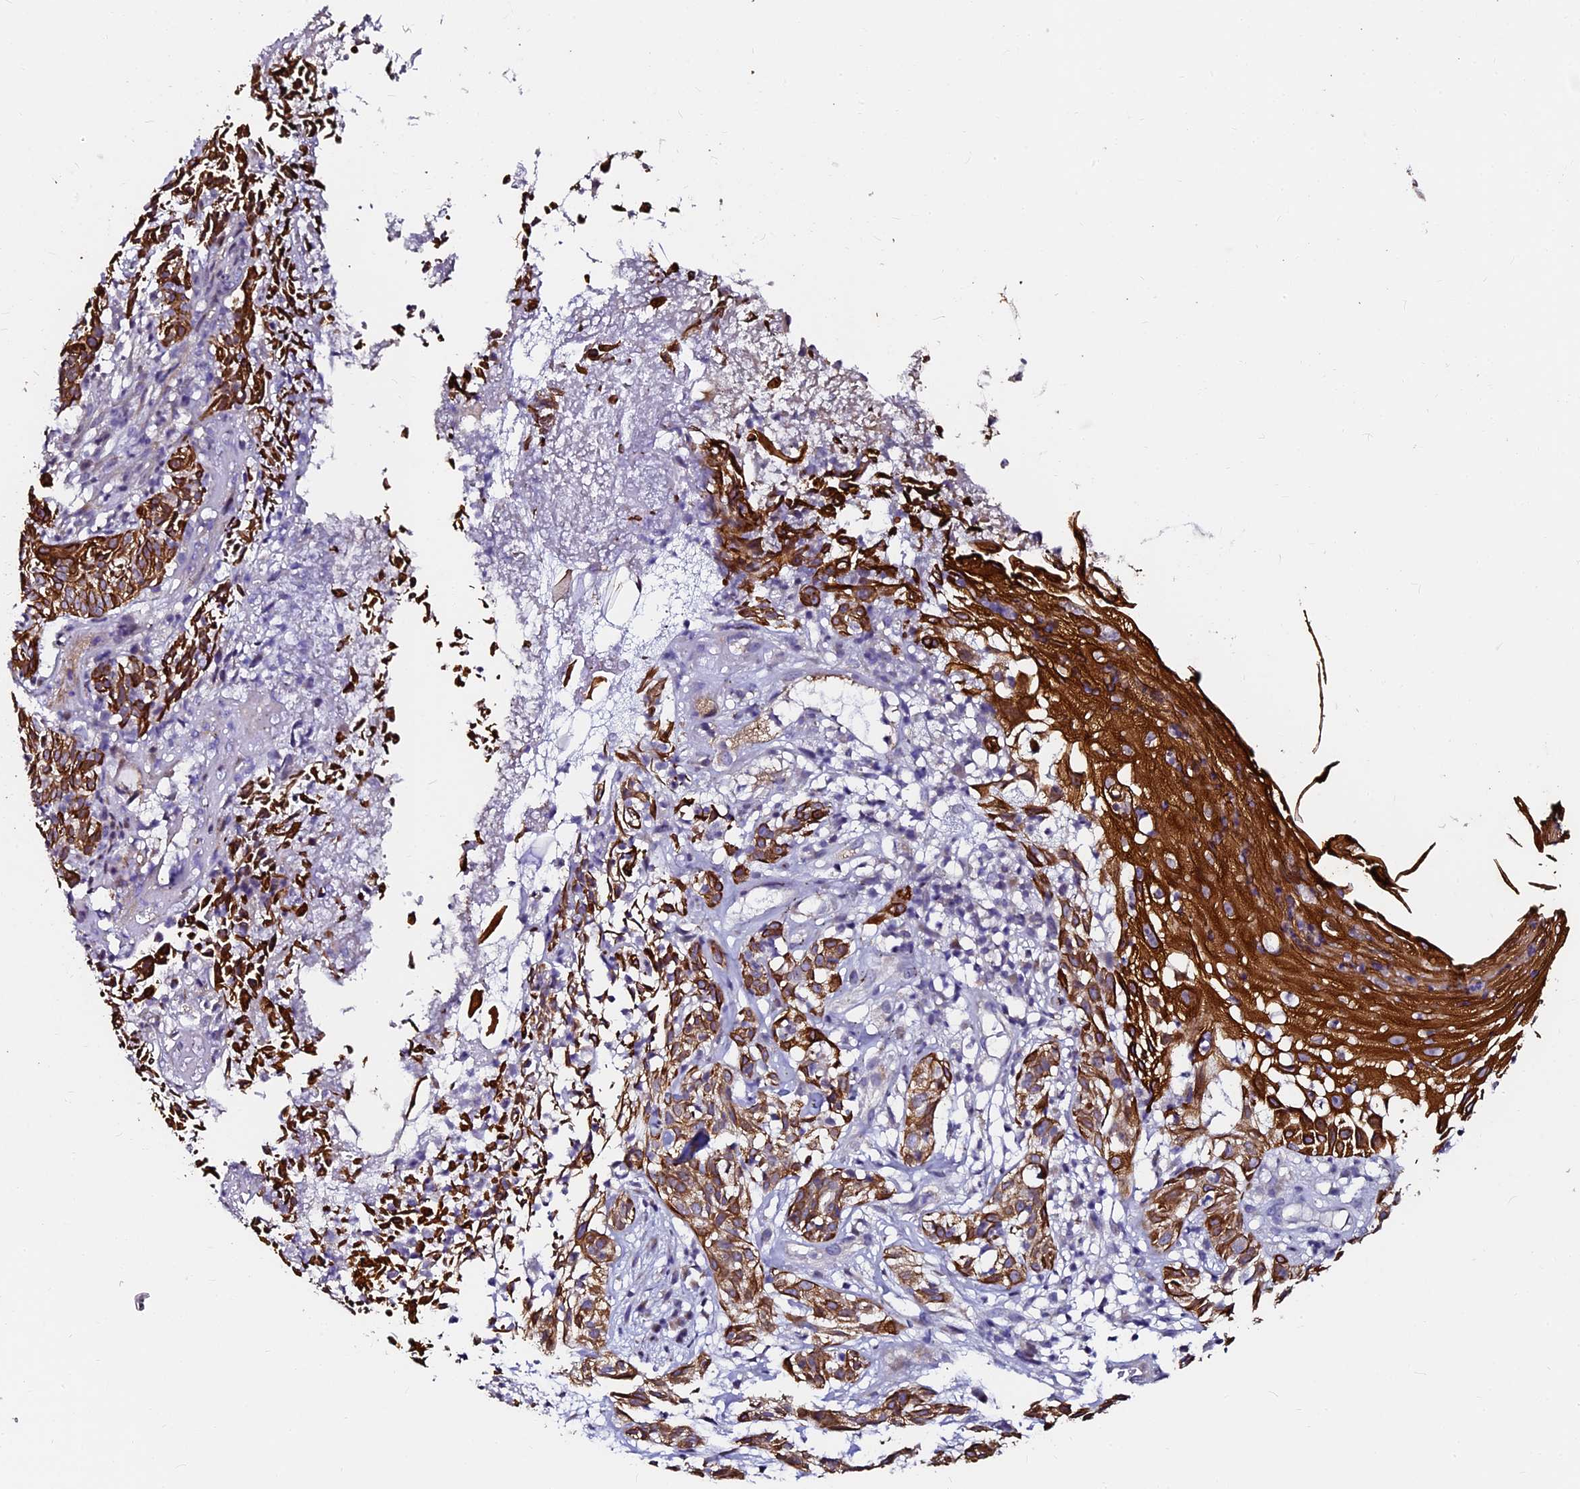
{"staining": {"intensity": "strong", "quantity": ">75%", "location": "cytoplasmic/membranous"}, "tissue": "skin cancer", "cell_type": "Tumor cells", "image_type": "cancer", "snomed": [{"axis": "morphology", "description": "Basal cell carcinoma"}, {"axis": "topography", "description": "Skin"}], "caption": "Tumor cells display high levels of strong cytoplasmic/membranous expression in approximately >75% of cells in skin basal cell carcinoma.", "gene": "GPN3", "patient": {"sex": "male", "age": 85}}